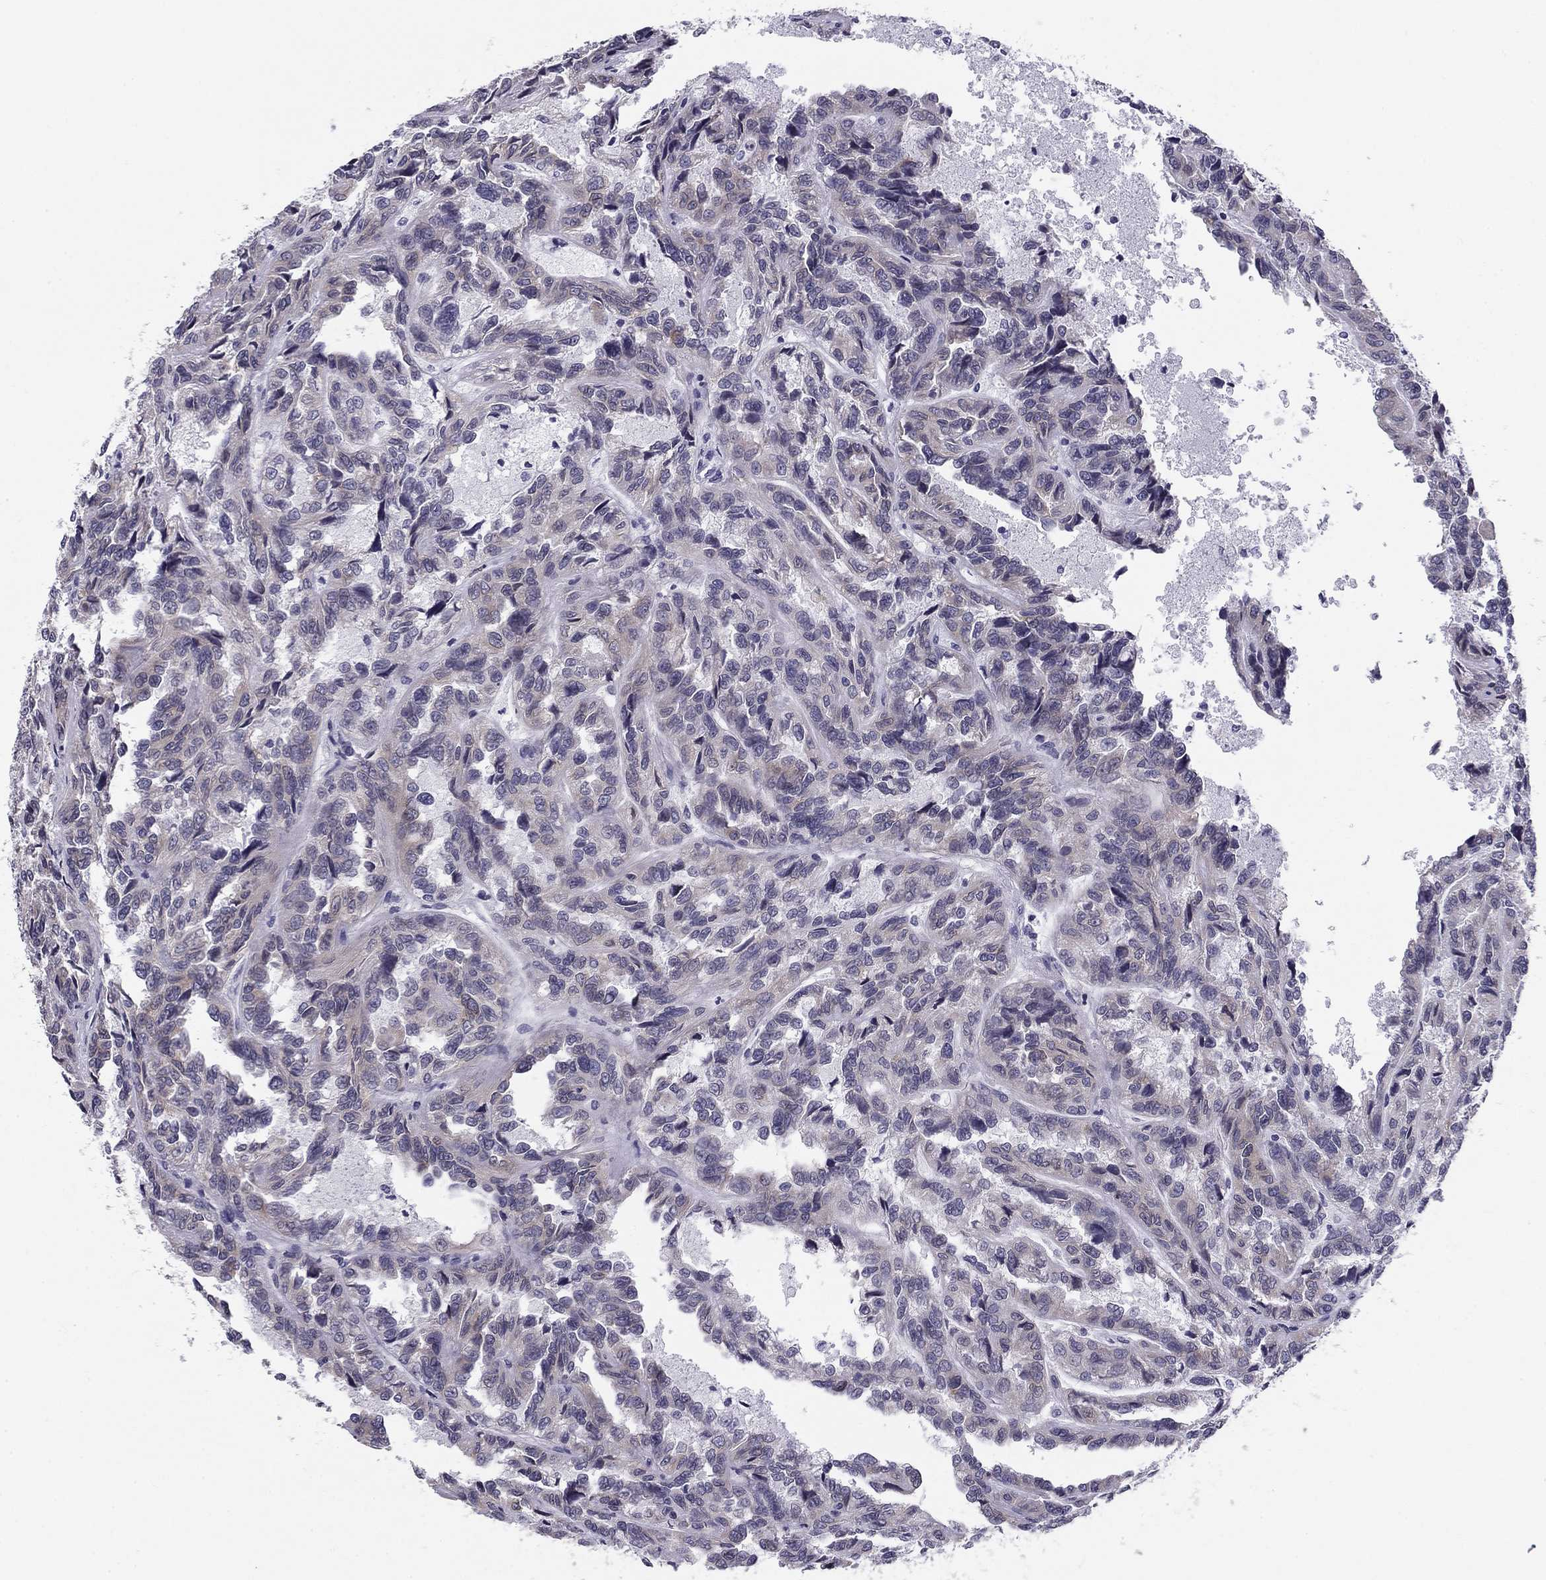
{"staining": {"intensity": "weak", "quantity": "<25%", "location": "cytoplasmic/membranous"}, "tissue": "renal cancer", "cell_type": "Tumor cells", "image_type": "cancer", "snomed": [{"axis": "morphology", "description": "Adenocarcinoma, NOS"}, {"axis": "topography", "description": "Kidney"}], "caption": "DAB immunohistochemical staining of renal cancer demonstrates no significant expression in tumor cells.", "gene": "TMED3", "patient": {"sex": "male", "age": 79}}